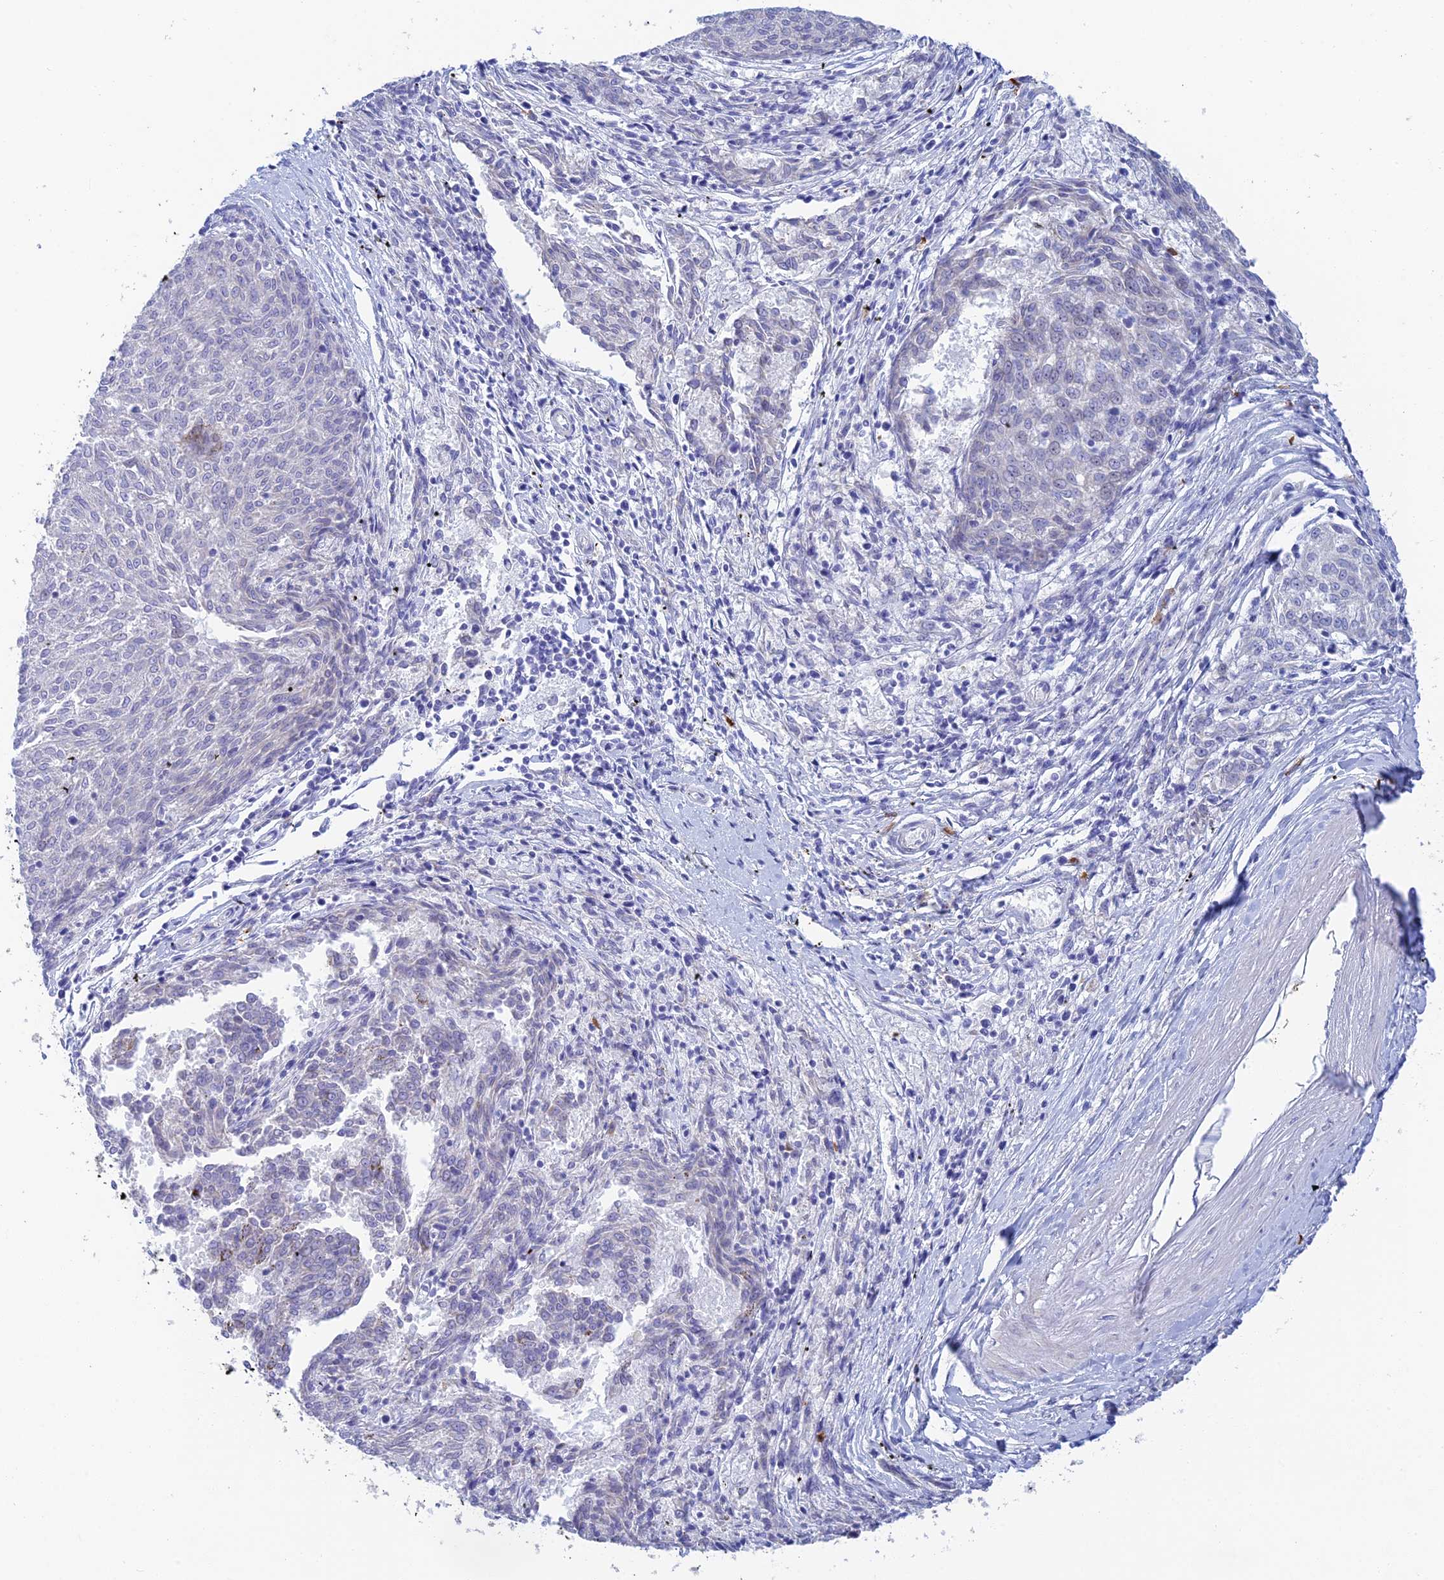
{"staining": {"intensity": "negative", "quantity": "none", "location": "none"}, "tissue": "melanoma", "cell_type": "Tumor cells", "image_type": "cancer", "snomed": [{"axis": "morphology", "description": "Malignant melanoma, NOS"}, {"axis": "topography", "description": "Skin"}], "caption": "DAB immunohistochemical staining of human malignant melanoma shows no significant staining in tumor cells.", "gene": "CEP152", "patient": {"sex": "female", "age": 72}}